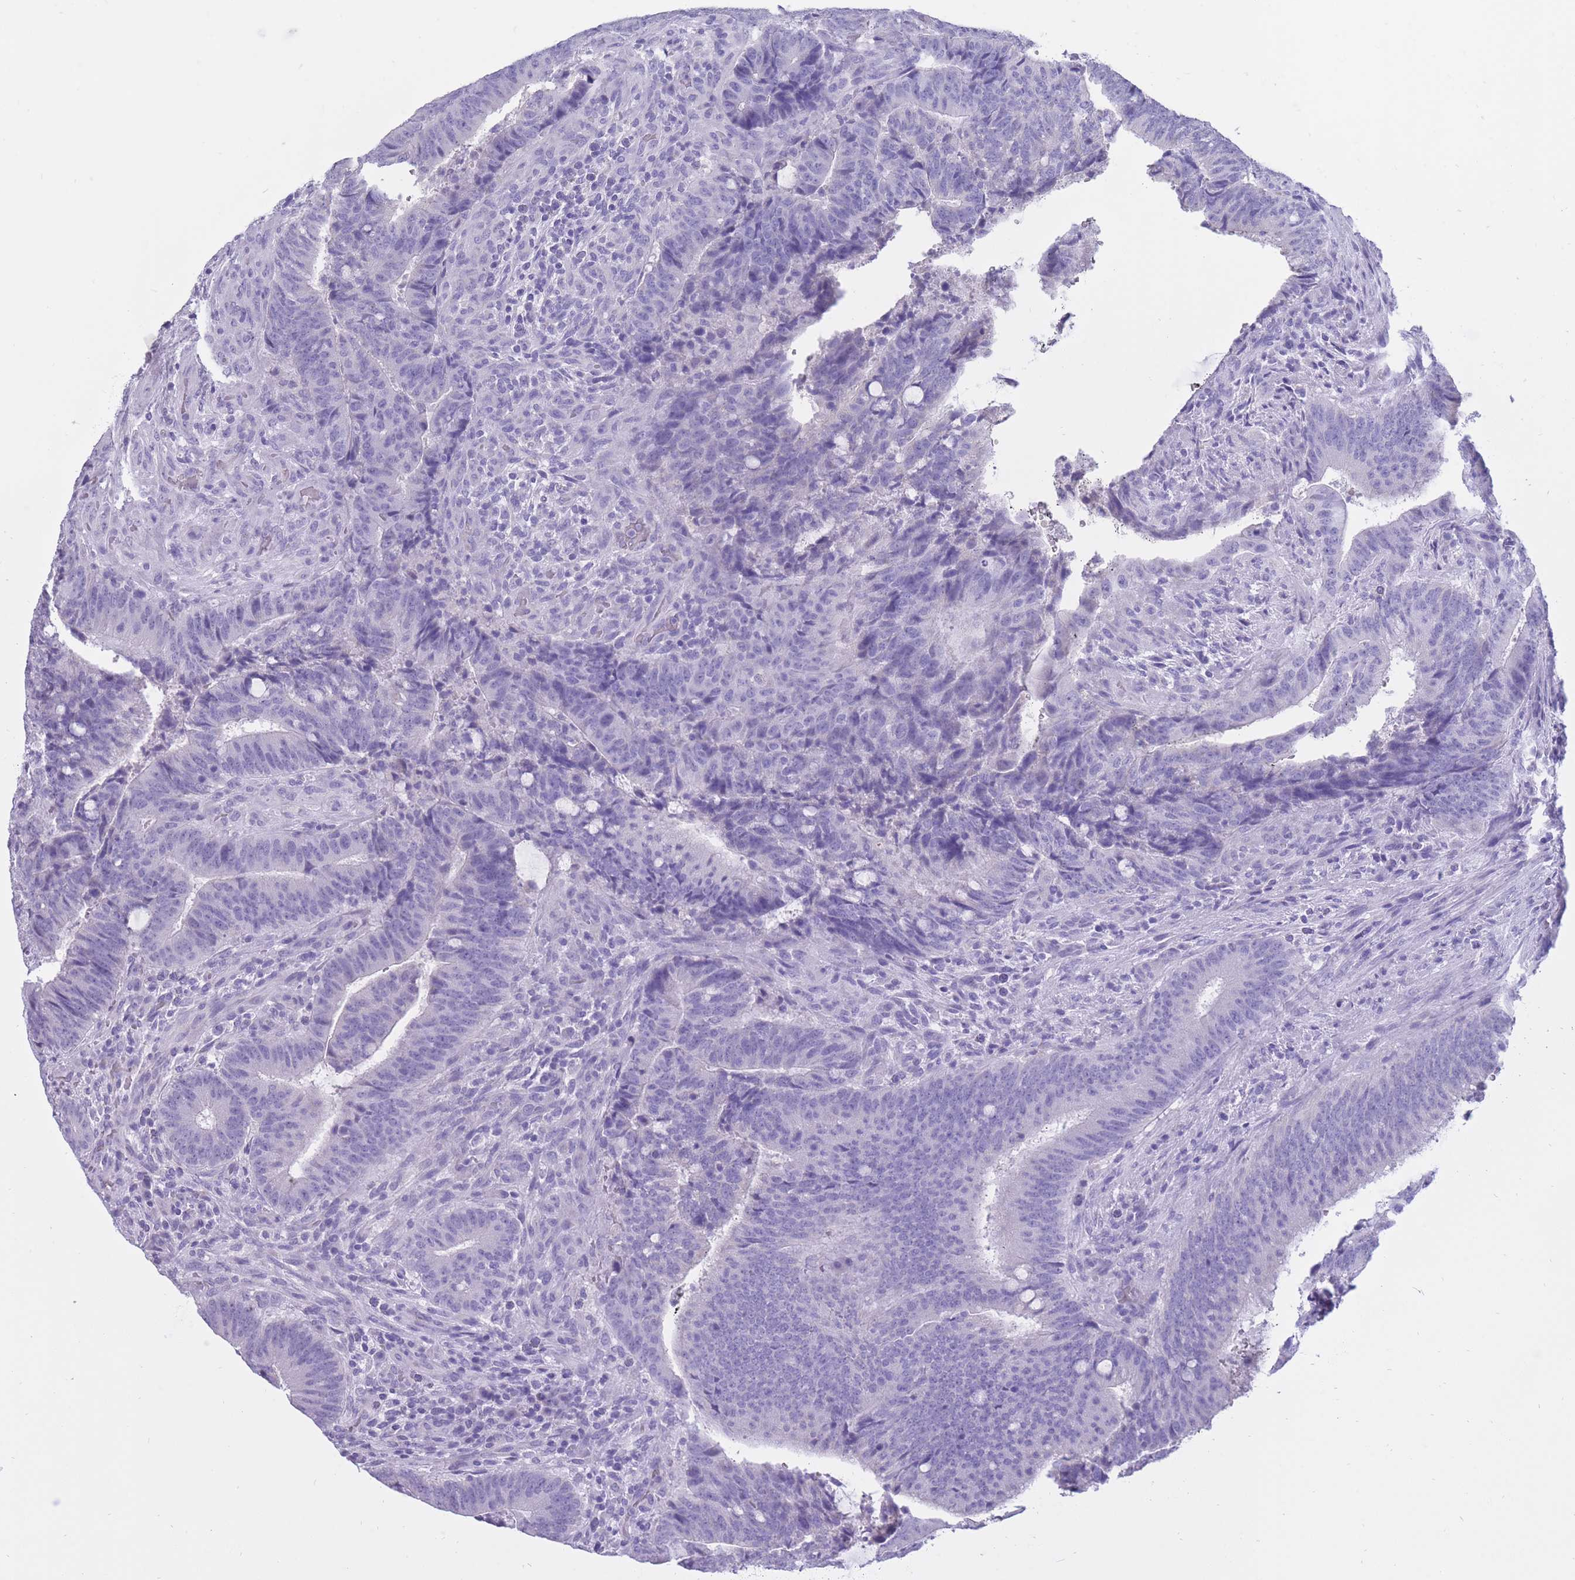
{"staining": {"intensity": "negative", "quantity": "none", "location": "none"}, "tissue": "colorectal cancer", "cell_type": "Tumor cells", "image_type": "cancer", "snomed": [{"axis": "morphology", "description": "Adenocarcinoma, NOS"}, {"axis": "topography", "description": "Colon"}], "caption": "Colorectal cancer (adenocarcinoma) was stained to show a protein in brown. There is no significant positivity in tumor cells.", "gene": "INTS2", "patient": {"sex": "female", "age": 43}}